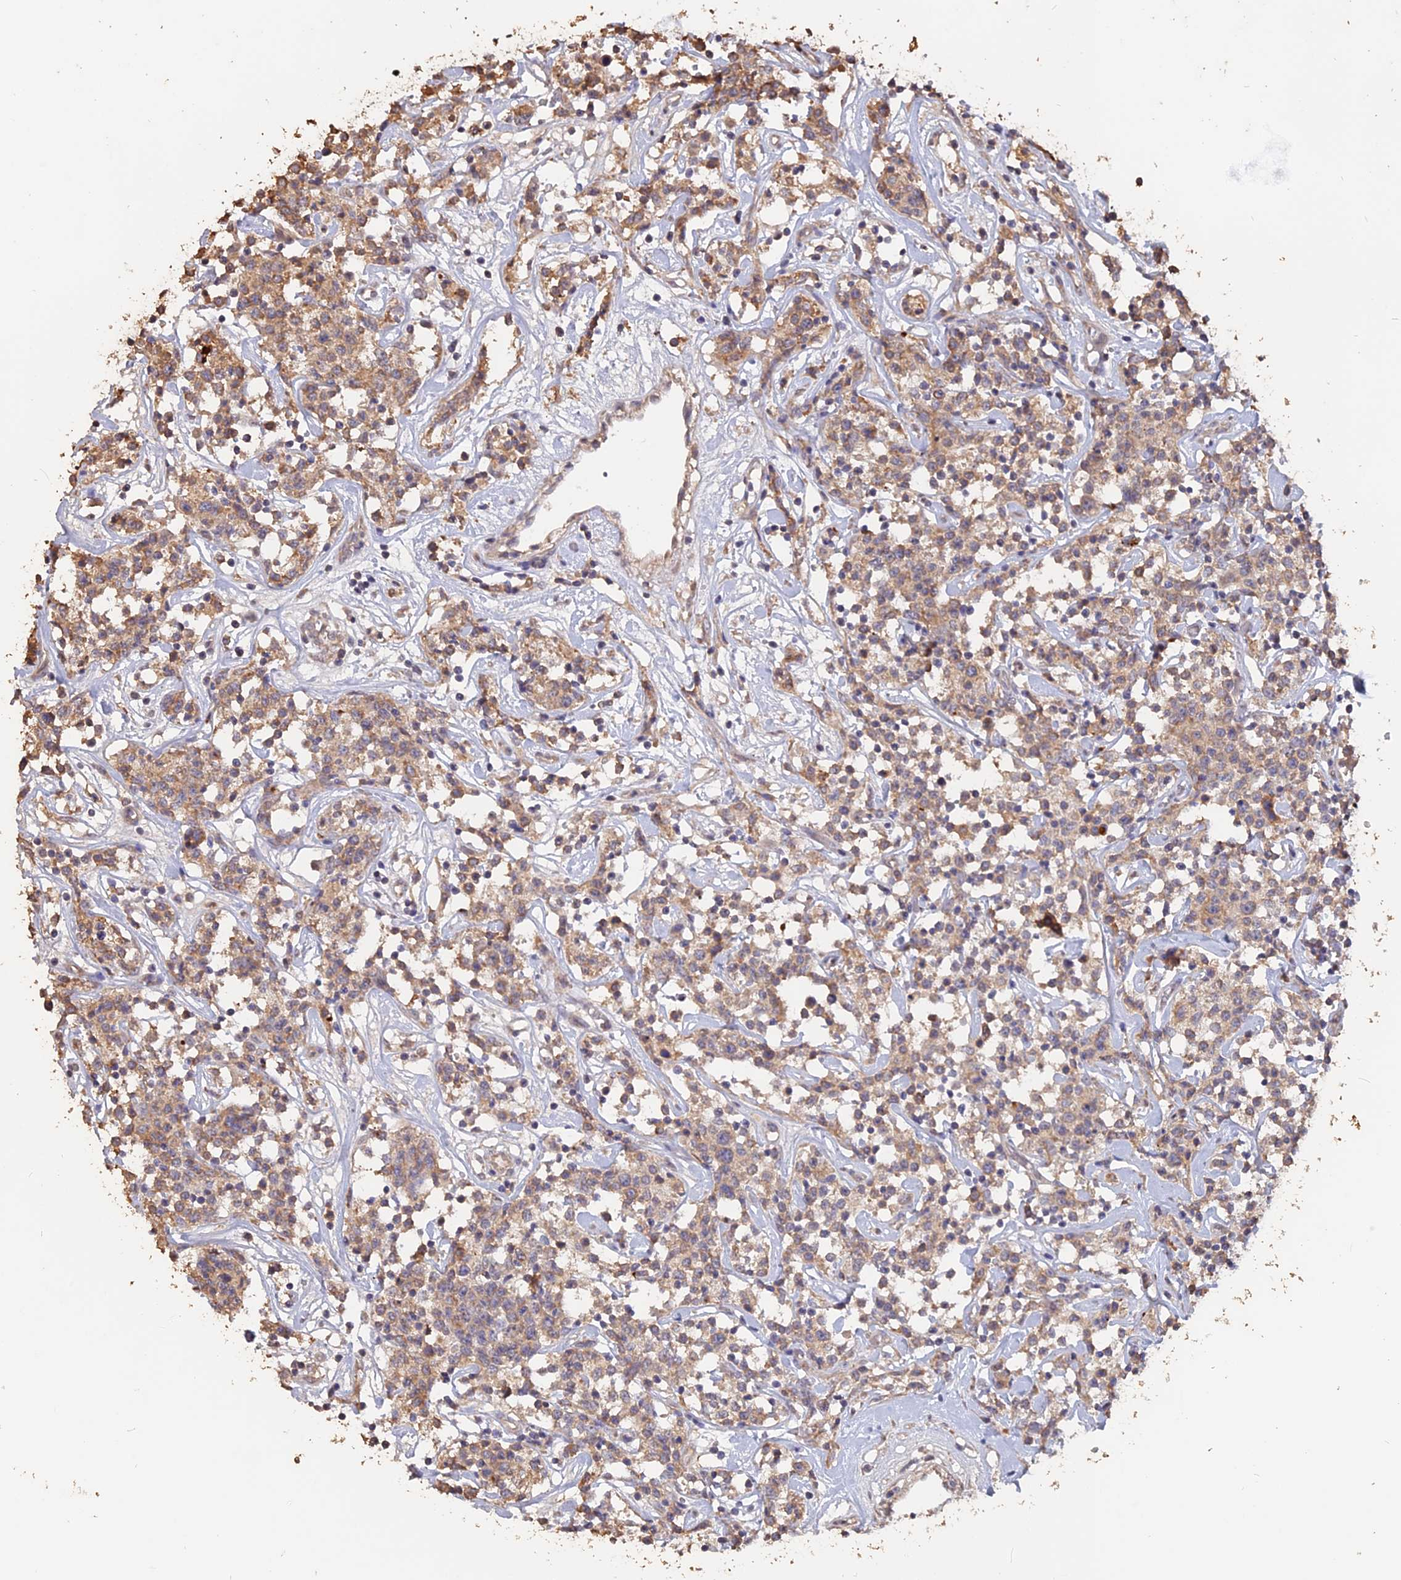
{"staining": {"intensity": "weak", "quantity": ">75%", "location": "cytoplasmic/membranous"}, "tissue": "lymphoma", "cell_type": "Tumor cells", "image_type": "cancer", "snomed": [{"axis": "morphology", "description": "Malignant lymphoma, non-Hodgkin's type, Low grade"}, {"axis": "topography", "description": "Small intestine"}], "caption": "Protein expression analysis of low-grade malignant lymphoma, non-Hodgkin's type displays weak cytoplasmic/membranous positivity in approximately >75% of tumor cells.", "gene": "LAYN", "patient": {"sex": "female", "age": 59}}